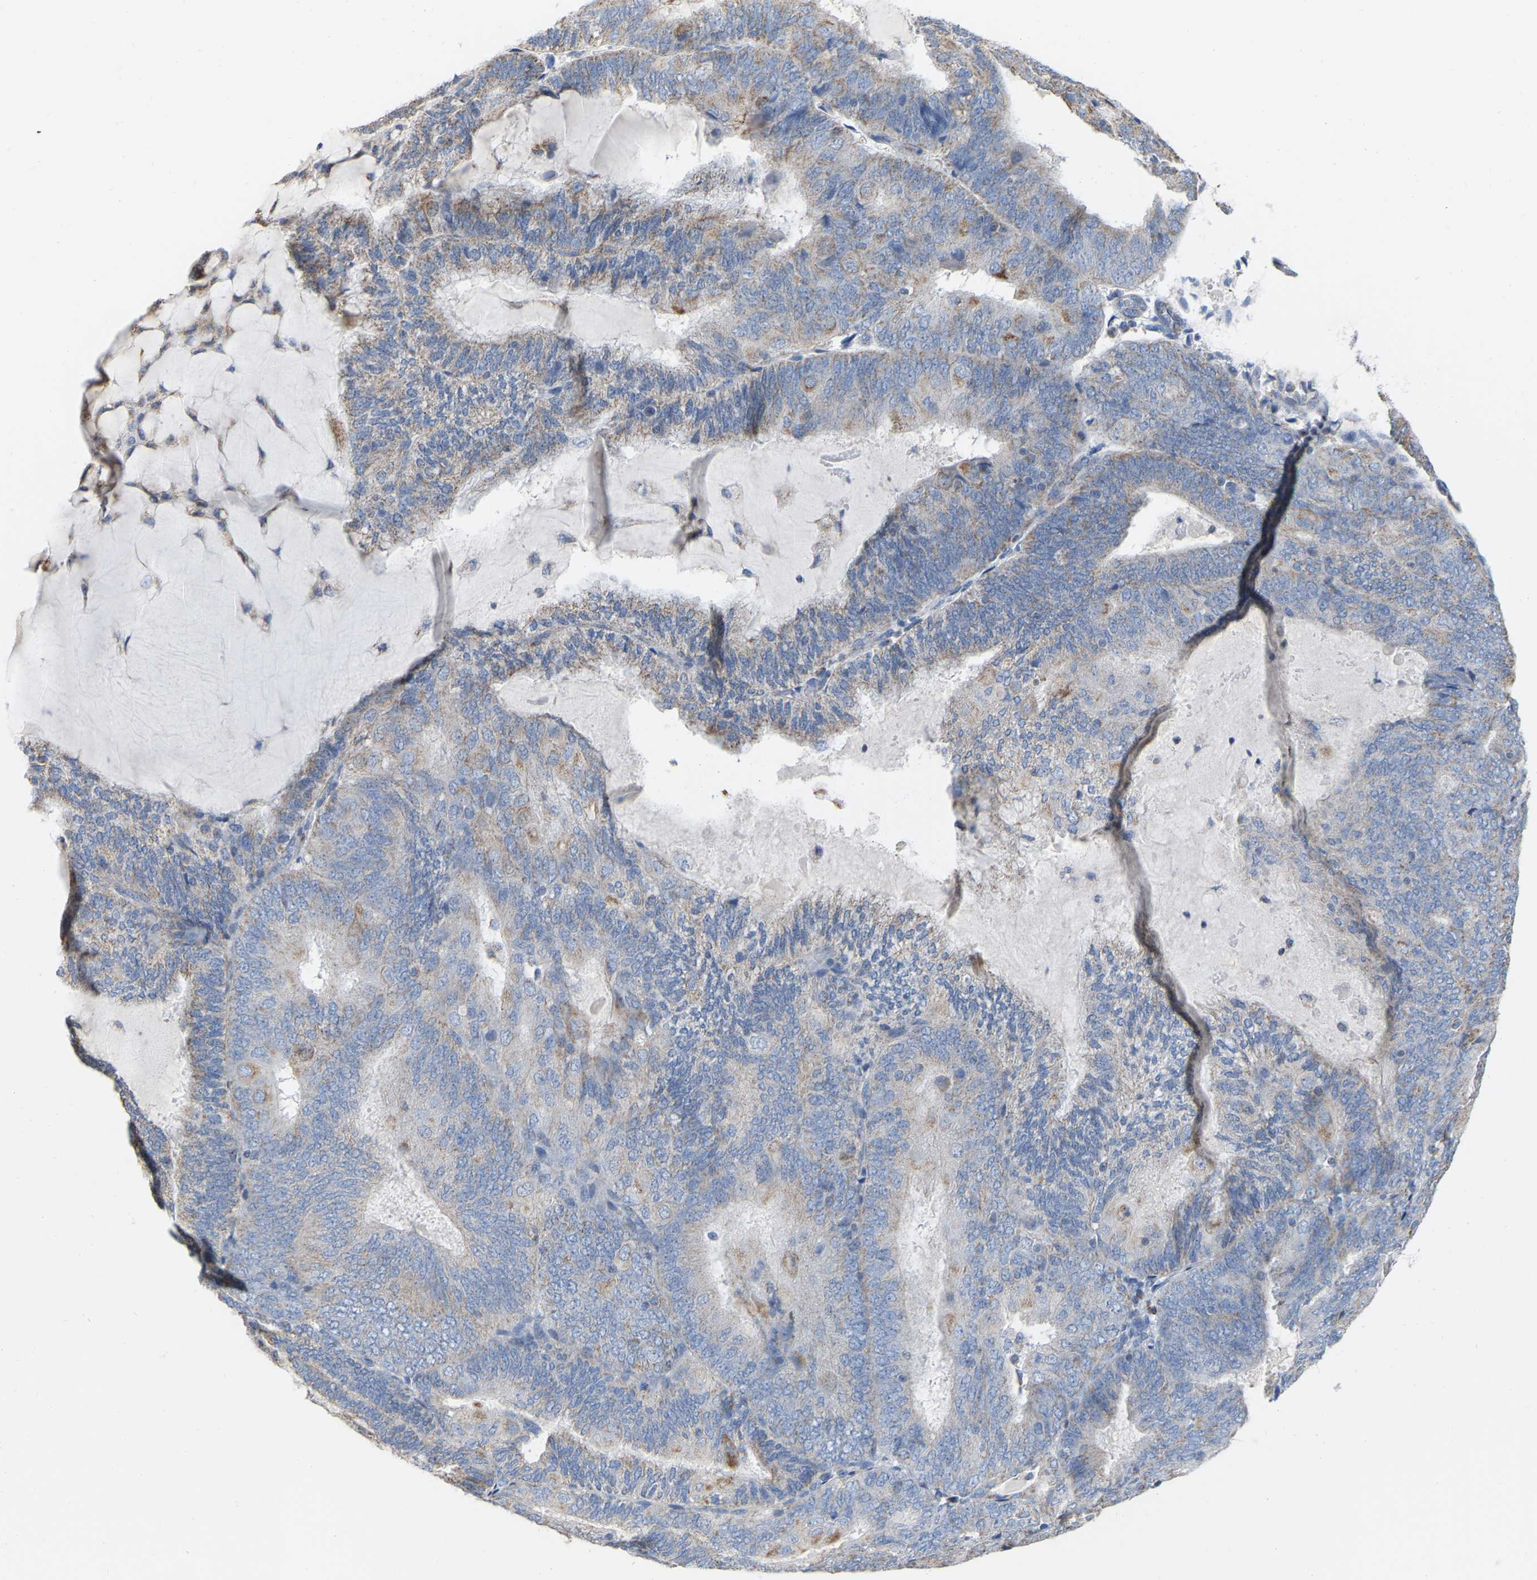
{"staining": {"intensity": "weak", "quantity": "<25%", "location": "cytoplasmic/membranous"}, "tissue": "endometrial cancer", "cell_type": "Tumor cells", "image_type": "cancer", "snomed": [{"axis": "morphology", "description": "Adenocarcinoma, NOS"}, {"axis": "topography", "description": "Endometrium"}], "caption": "Adenocarcinoma (endometrial) stained for a protein using IHC reveals no staining tumor cells.", "gene": "CBLB", "patient": {"sex": "female", "age": 81}}